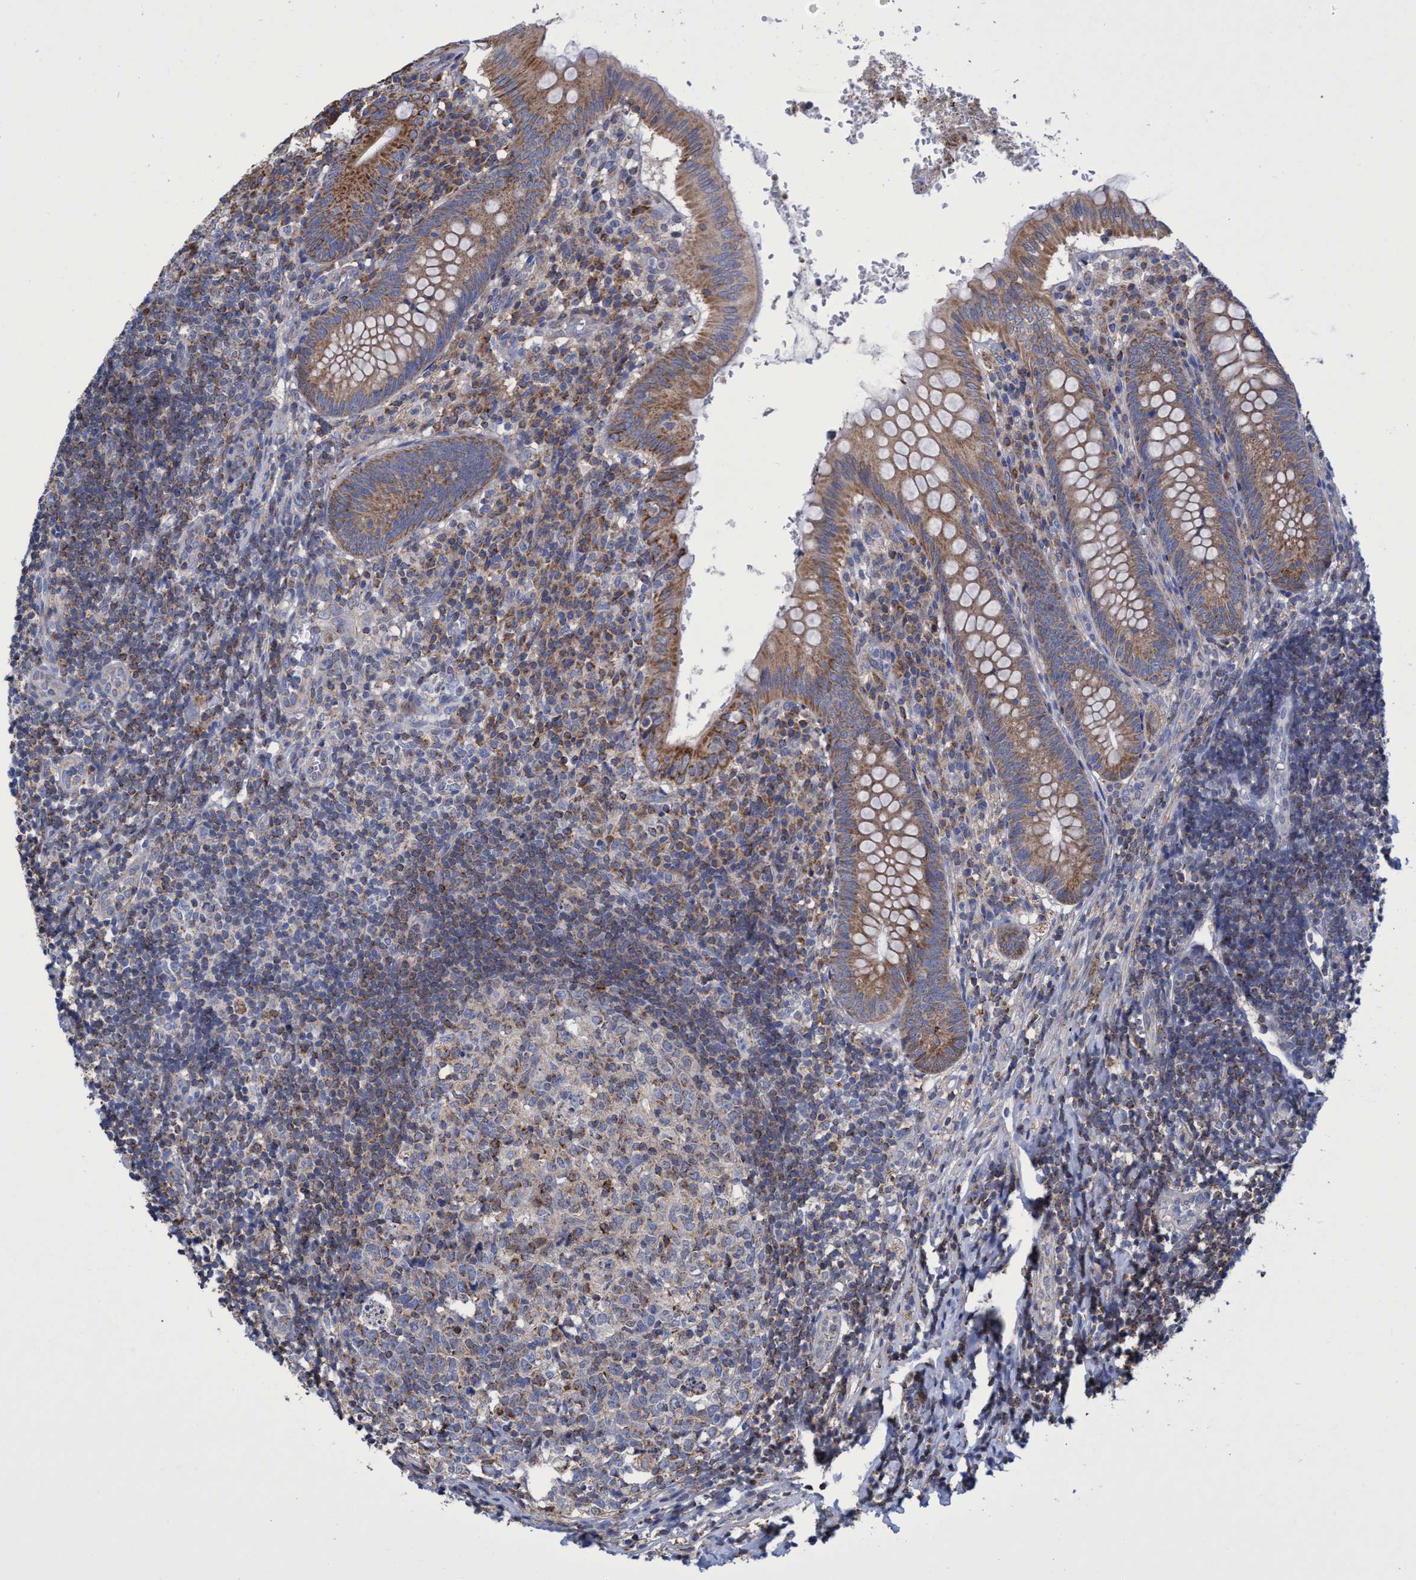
{"staining": {"intensity": "moderate", "quantity": ">75%", "location": "cytoplasmic/membranous"}, "tissue": "appendix", "cell_type": "Glandular cells", "image_type": "normal", "snomed": [{"axis": "morphology", "description": "Normal tissue, NOS"}, {"axis": "topography", "description": "Appendix"}], "caption": "Protein staining by IHC exhibits moderate cytoplasmic/membranous positivity in approximately >75% of glandular cells in benign appendix.", "gene": "CRYZ", "patient": {"sex": "male", "age": 8}}